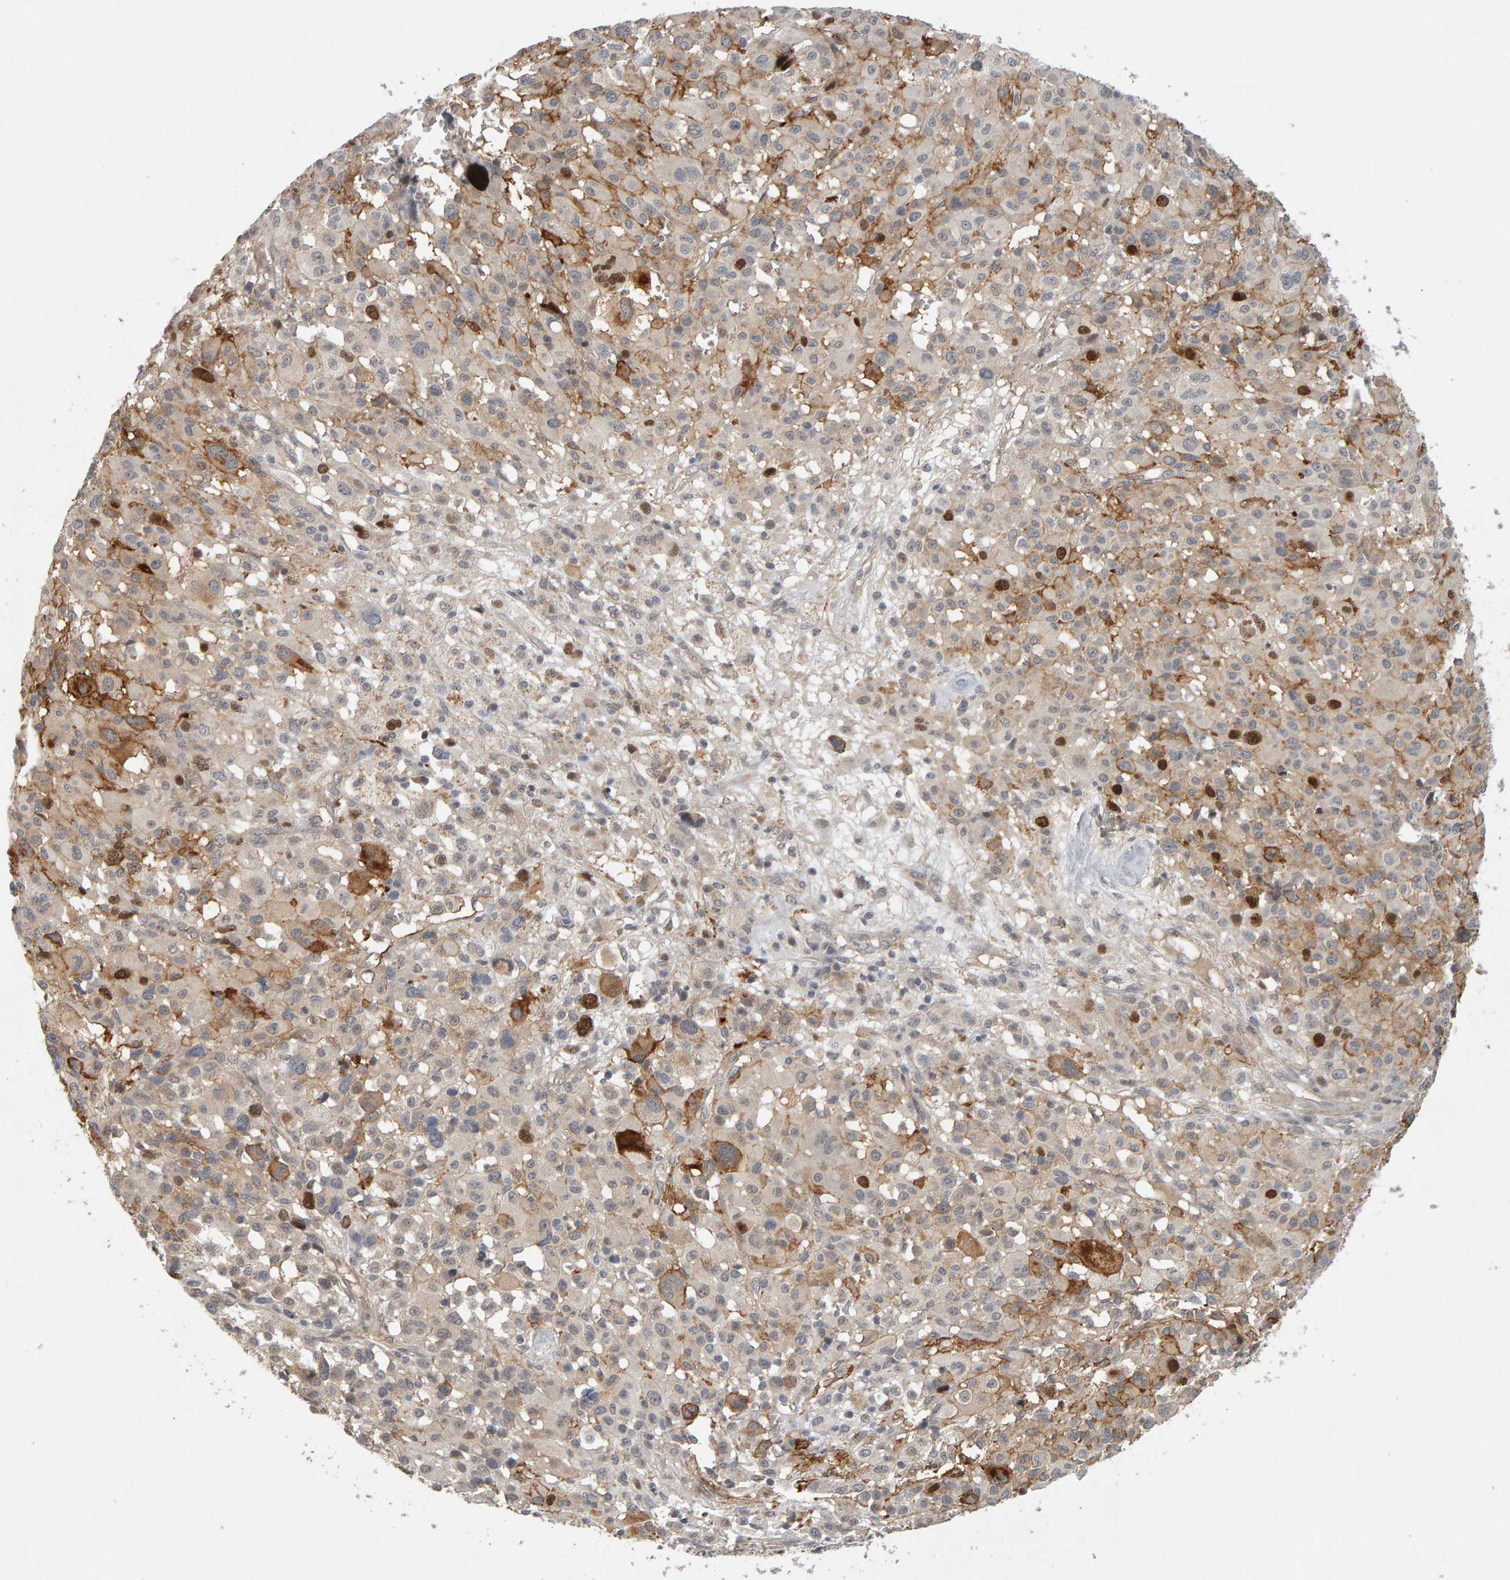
{"staining": {"intensity": "weak", "quantity": "25%-75%", "location": "cytoplasmic/membranous"}, "tissue": "melanoma", "cell_type": "Tumor cells", "image_type": "cancer", "snomed": [{"axis": "morphology", "description": "Malignant melanoma, Metastatic site"}, {"axis": "topography", "description": "Skin"}], "caption": "The photomicrograph reveals immunohistochemical staining of malignant melanoma (metastatic site). There is weak cytoplasmic/membranous expression is appreciated in approximately 25%-75% of tumor cells.", "gene": "CDCA5", "patient": {"sex": "female", "age": 74}}